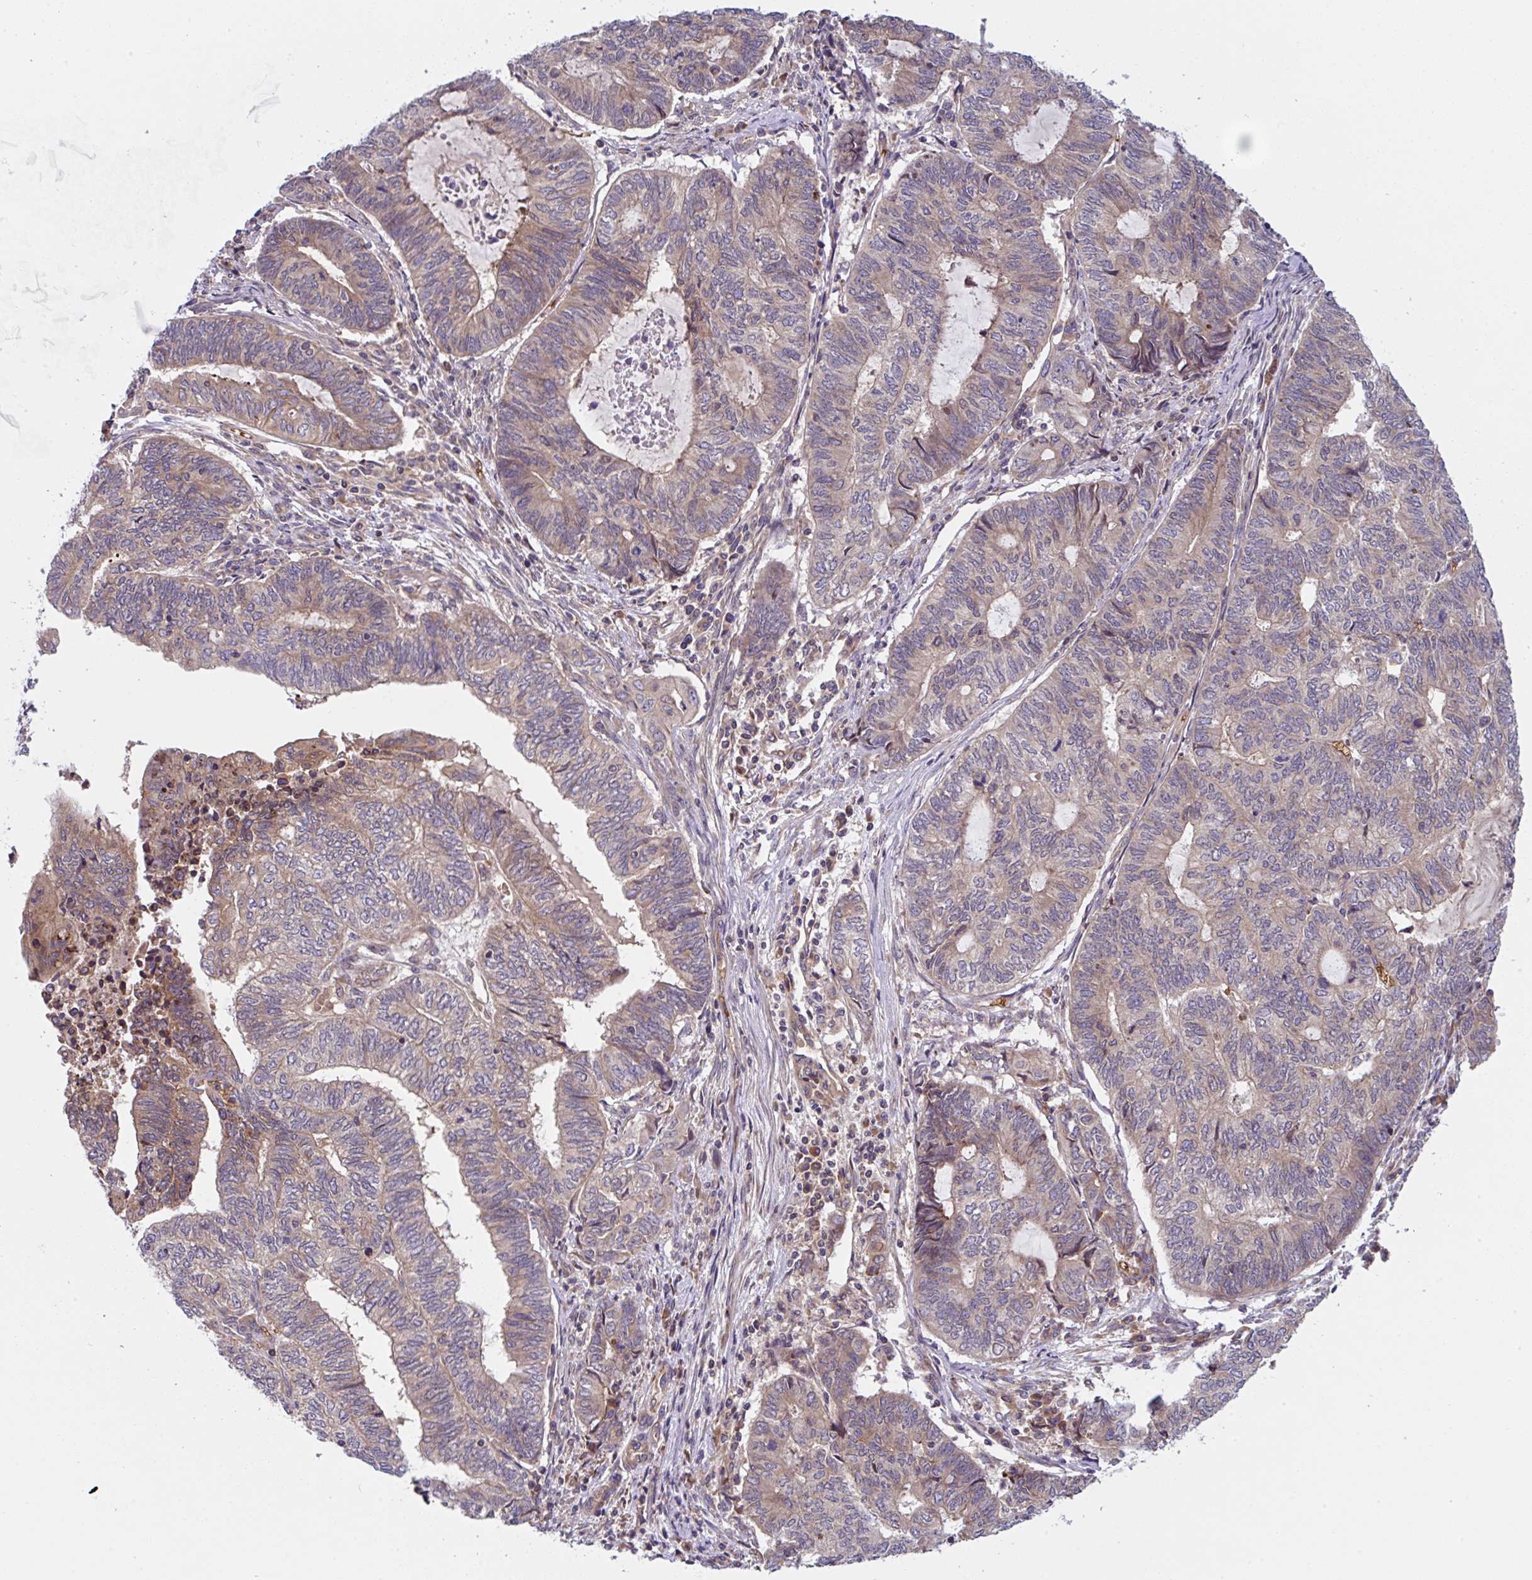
{"staining": {"intensity": "weak", "quantity": "25%-75%", "location": "cytoplasmic/membranous"}, "tissue": "endometrial cancer", "cell_type": "Tumor cells", "image_type": "cancer", "snomed": [{"axis": "morphology", "description": "Adenocarcinoma, NOS"}, {"axis": "topography", "description": "Uterus"}, {"axis": "topography", "description": "Endometrium"}], "caption": "A high-resolution micrograph shows immunohistochemistry staining of endometrial cancer (adenocarcinoma), which reveals weak cytoplasmic/membranous staining in about 25%-75% of tumor cells. Using DAB (brown) and hematoxylin (blue) stains, captured at high magnification using brightfield microscopy.", "gene": "APOBEC3D", "patient": {"sex": "female", "age": 70}}